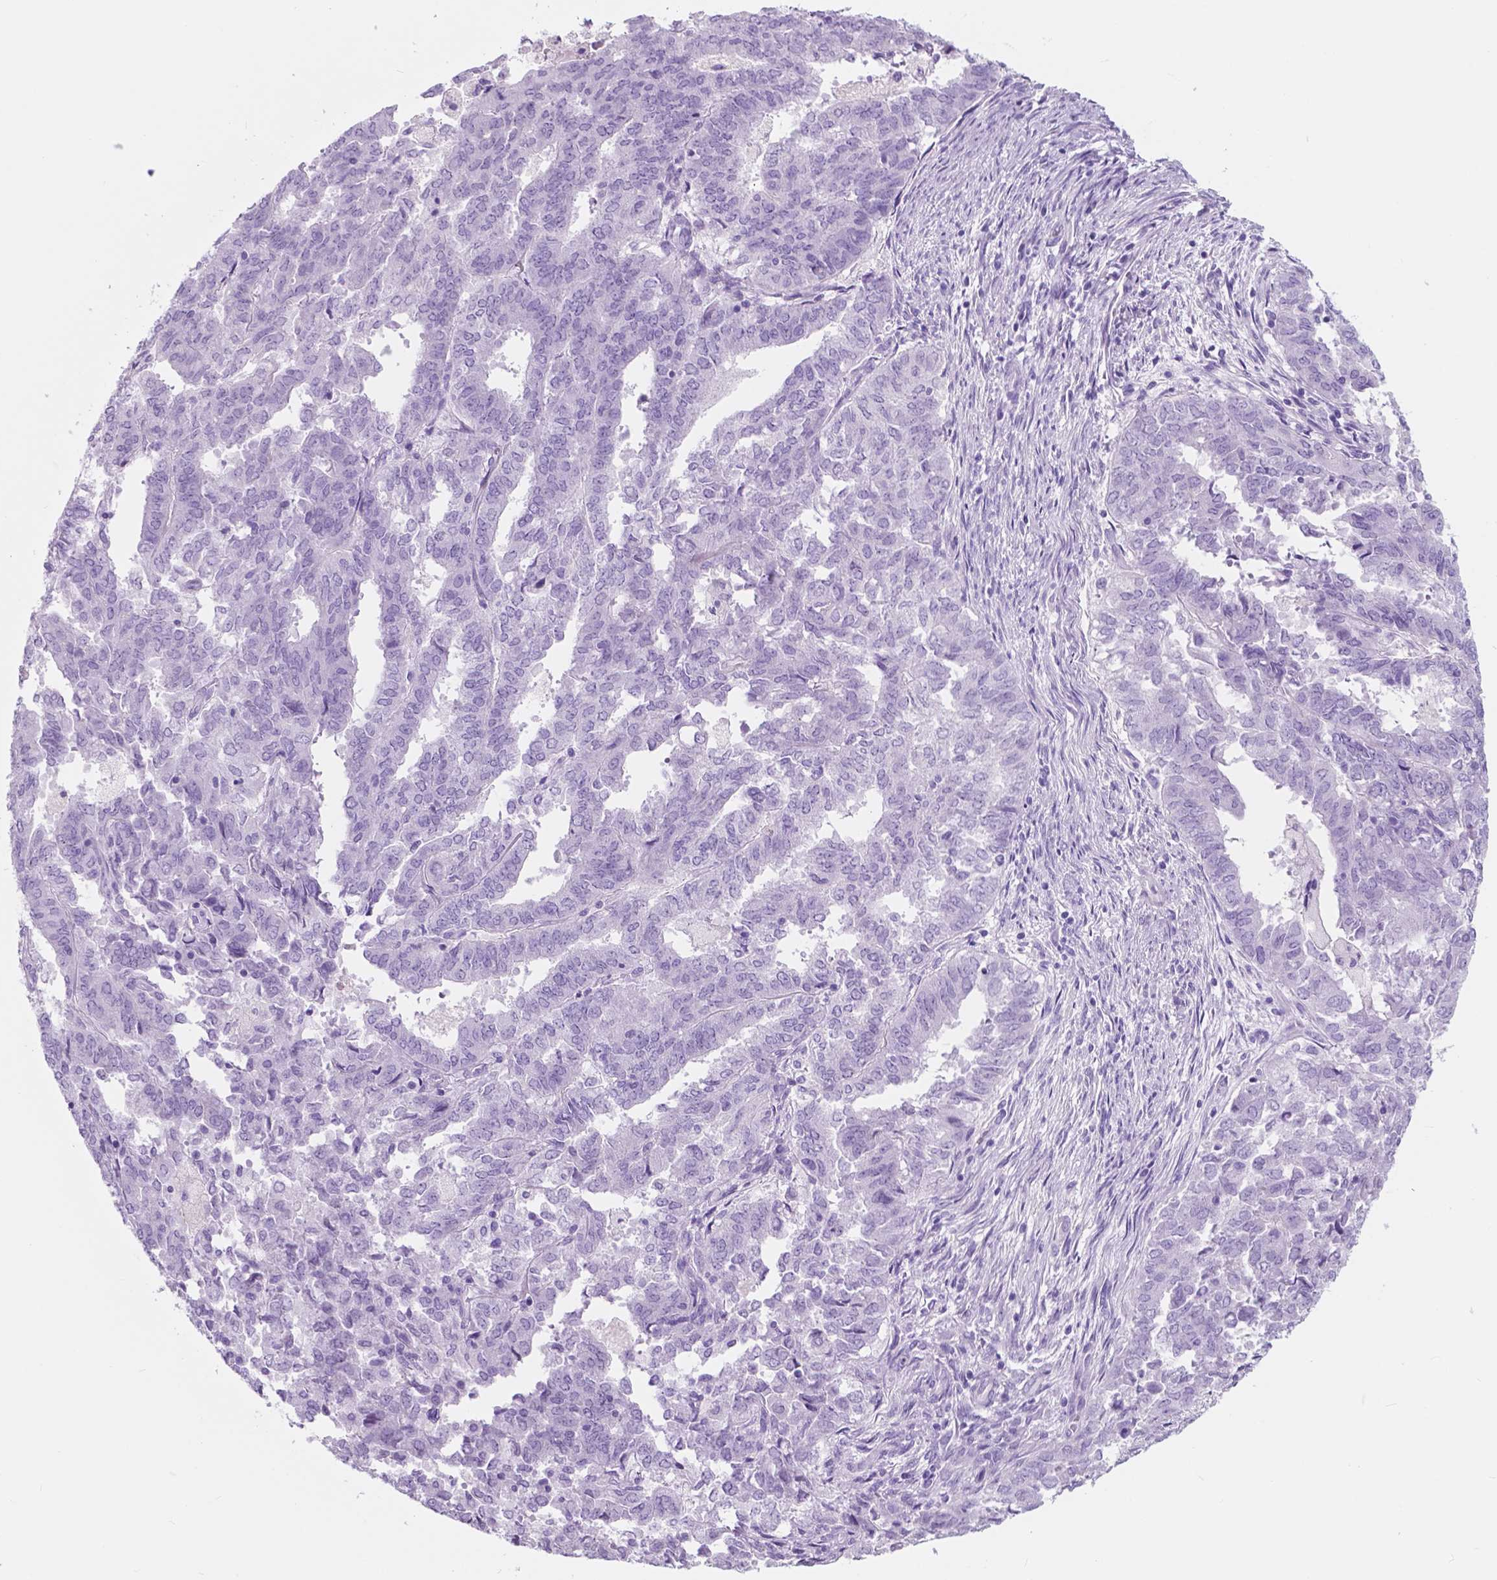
{"staining": {"intensity": "negative", "quantity": "none", "location": "none"}, "tissue": "endometrial cancer", "cell_type": "Tumor cells", "image_type": "cancer", "snomed": [{"axis": "morphology", "description": "Adenocarcinoma, NOS"}, {"axis": "topography", "description": "Endometrium"}], "caption": "There is no significant staining in tumor cells of adenocarcinoma (endometrial).", "gene": "CUZD1", "patient": {"sex": "female", "age": 72}}